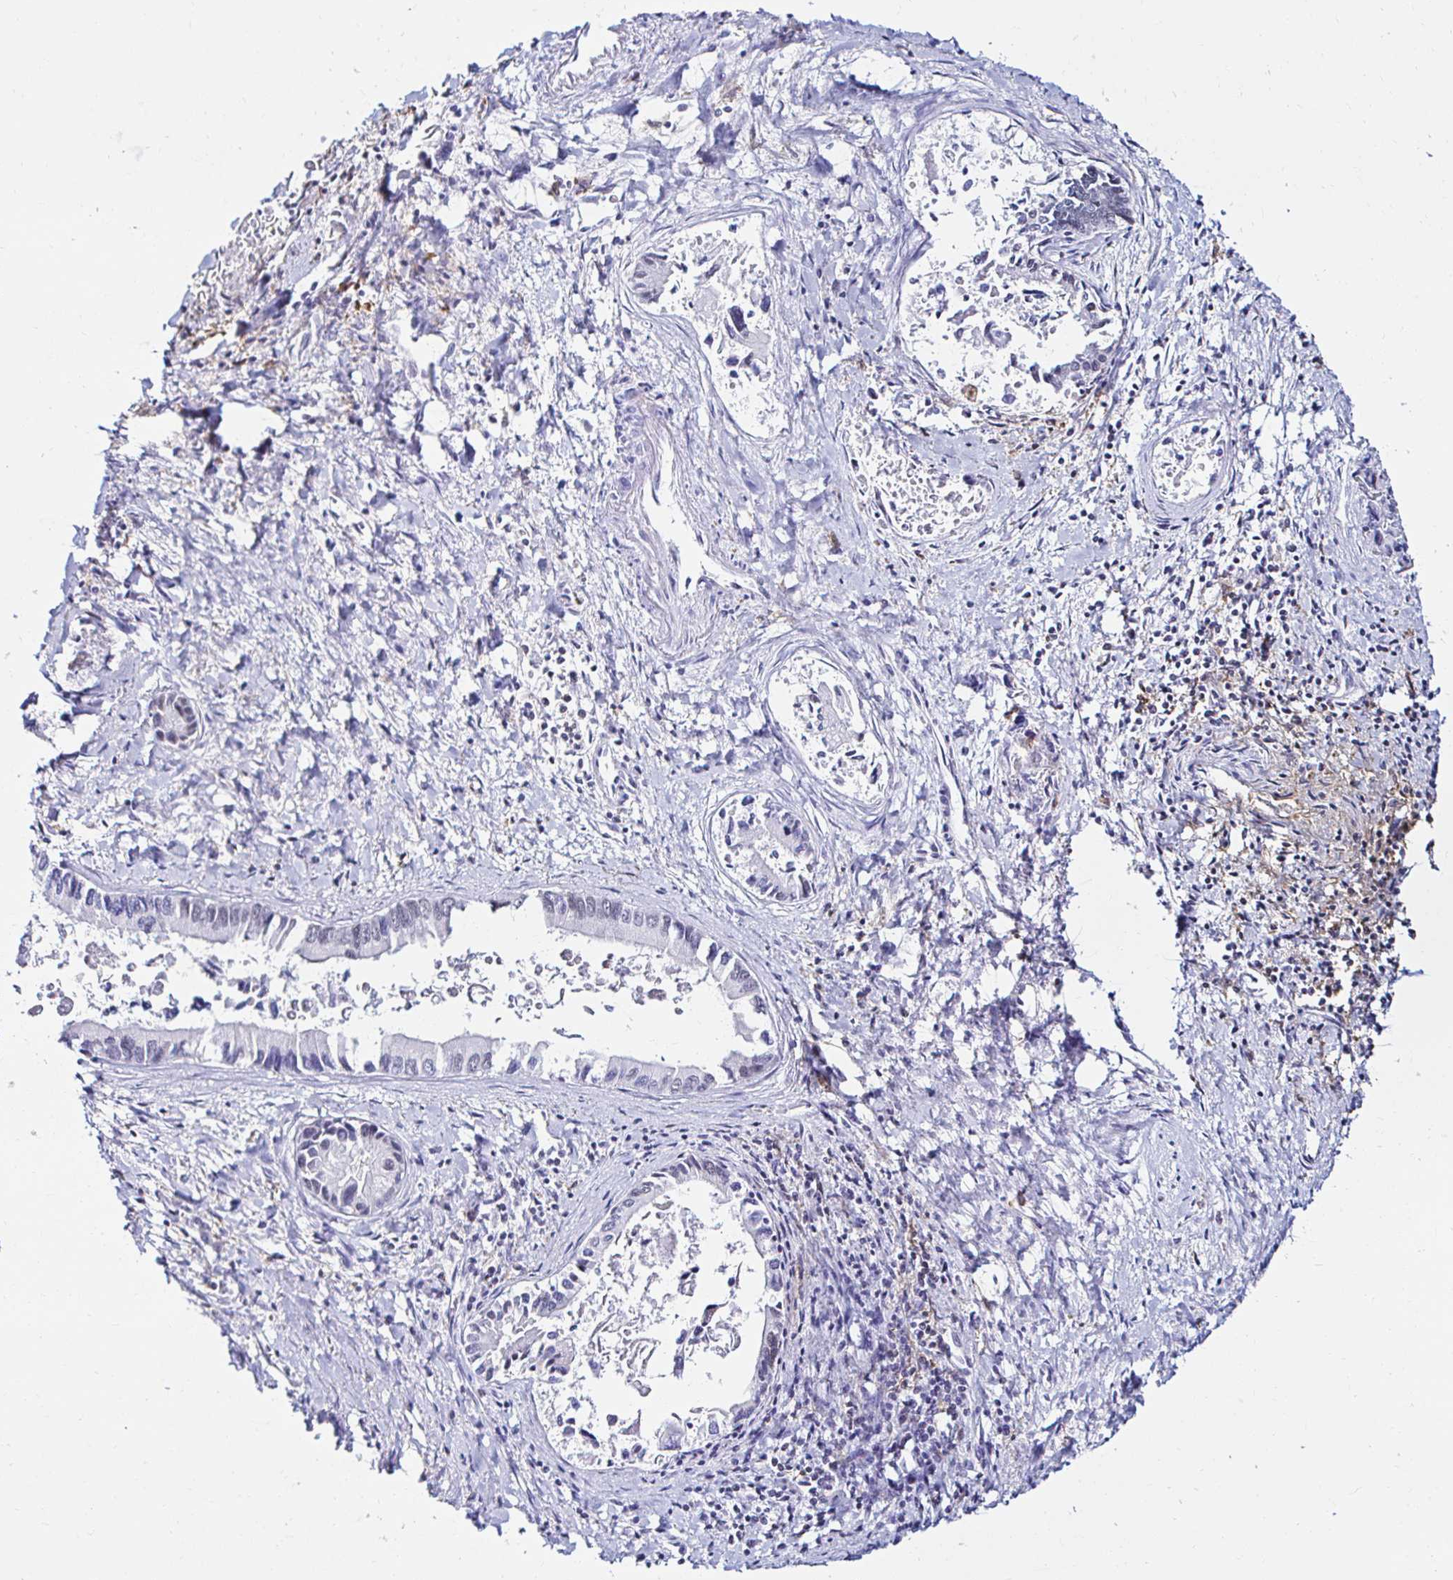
{"staining": {"intensity": "negative", "quantity": "none", "location": "none"}, "tissue": "liver cancer", "cell_type": "Tumor cells", "image_type": "cancer", "snomed": [{"axis": "morphology", "description": "Cholangiocarcinoma"}, {"axis": "topography", "description": "Liver"}], "caption": "A photomicrograph of human cholangiocarcinoma (liver) is negative for staining in tumor cells. (DAB (3,3'-diaminobenzidine) immunohistochemistry, high magnification).", "gene": "CYBB", "patient": {"sex": "male", "age": 66}}